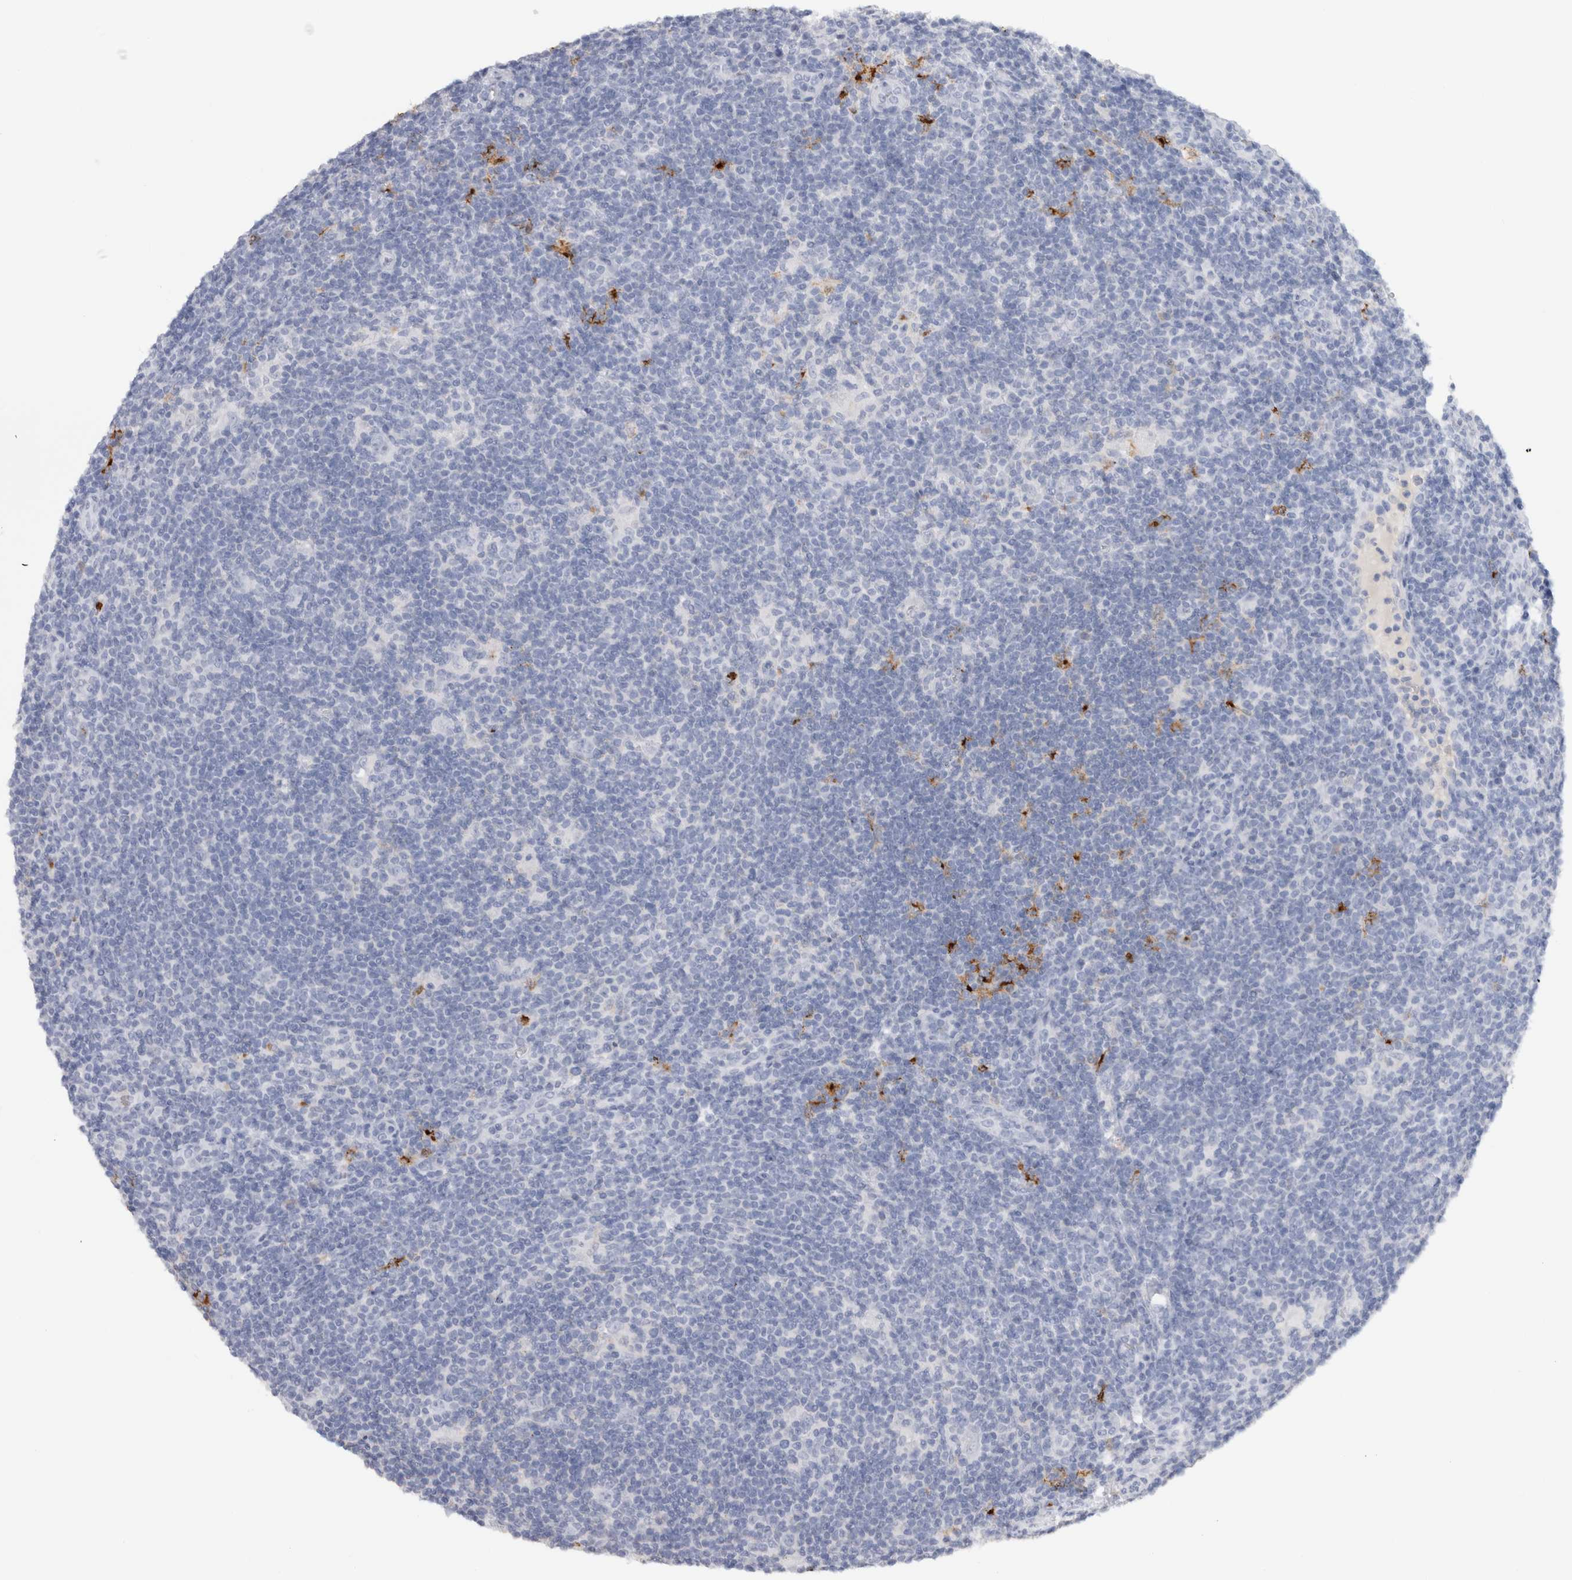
{"staining": {"intensity": "negative", "quantity": "none", "location": "none"}, "tissue": "lymphoma", "cell_type": "Tumor cells", "image_type": "cancer", "snomed": [{"axis": "morphology", "description": "Hodgkin's disease, NOS"}, {"axis": "topography", "description": "Lymph node"}], "caption": "Lymphoma was stained to show a protein in brown. There is no significant positivity in tumor cells. (DAB immunohistochemistry visualized using brightfield microscopy, high magnification).", "gene": "LAMP3", "patient": {"sex": "female", "age": 57}}